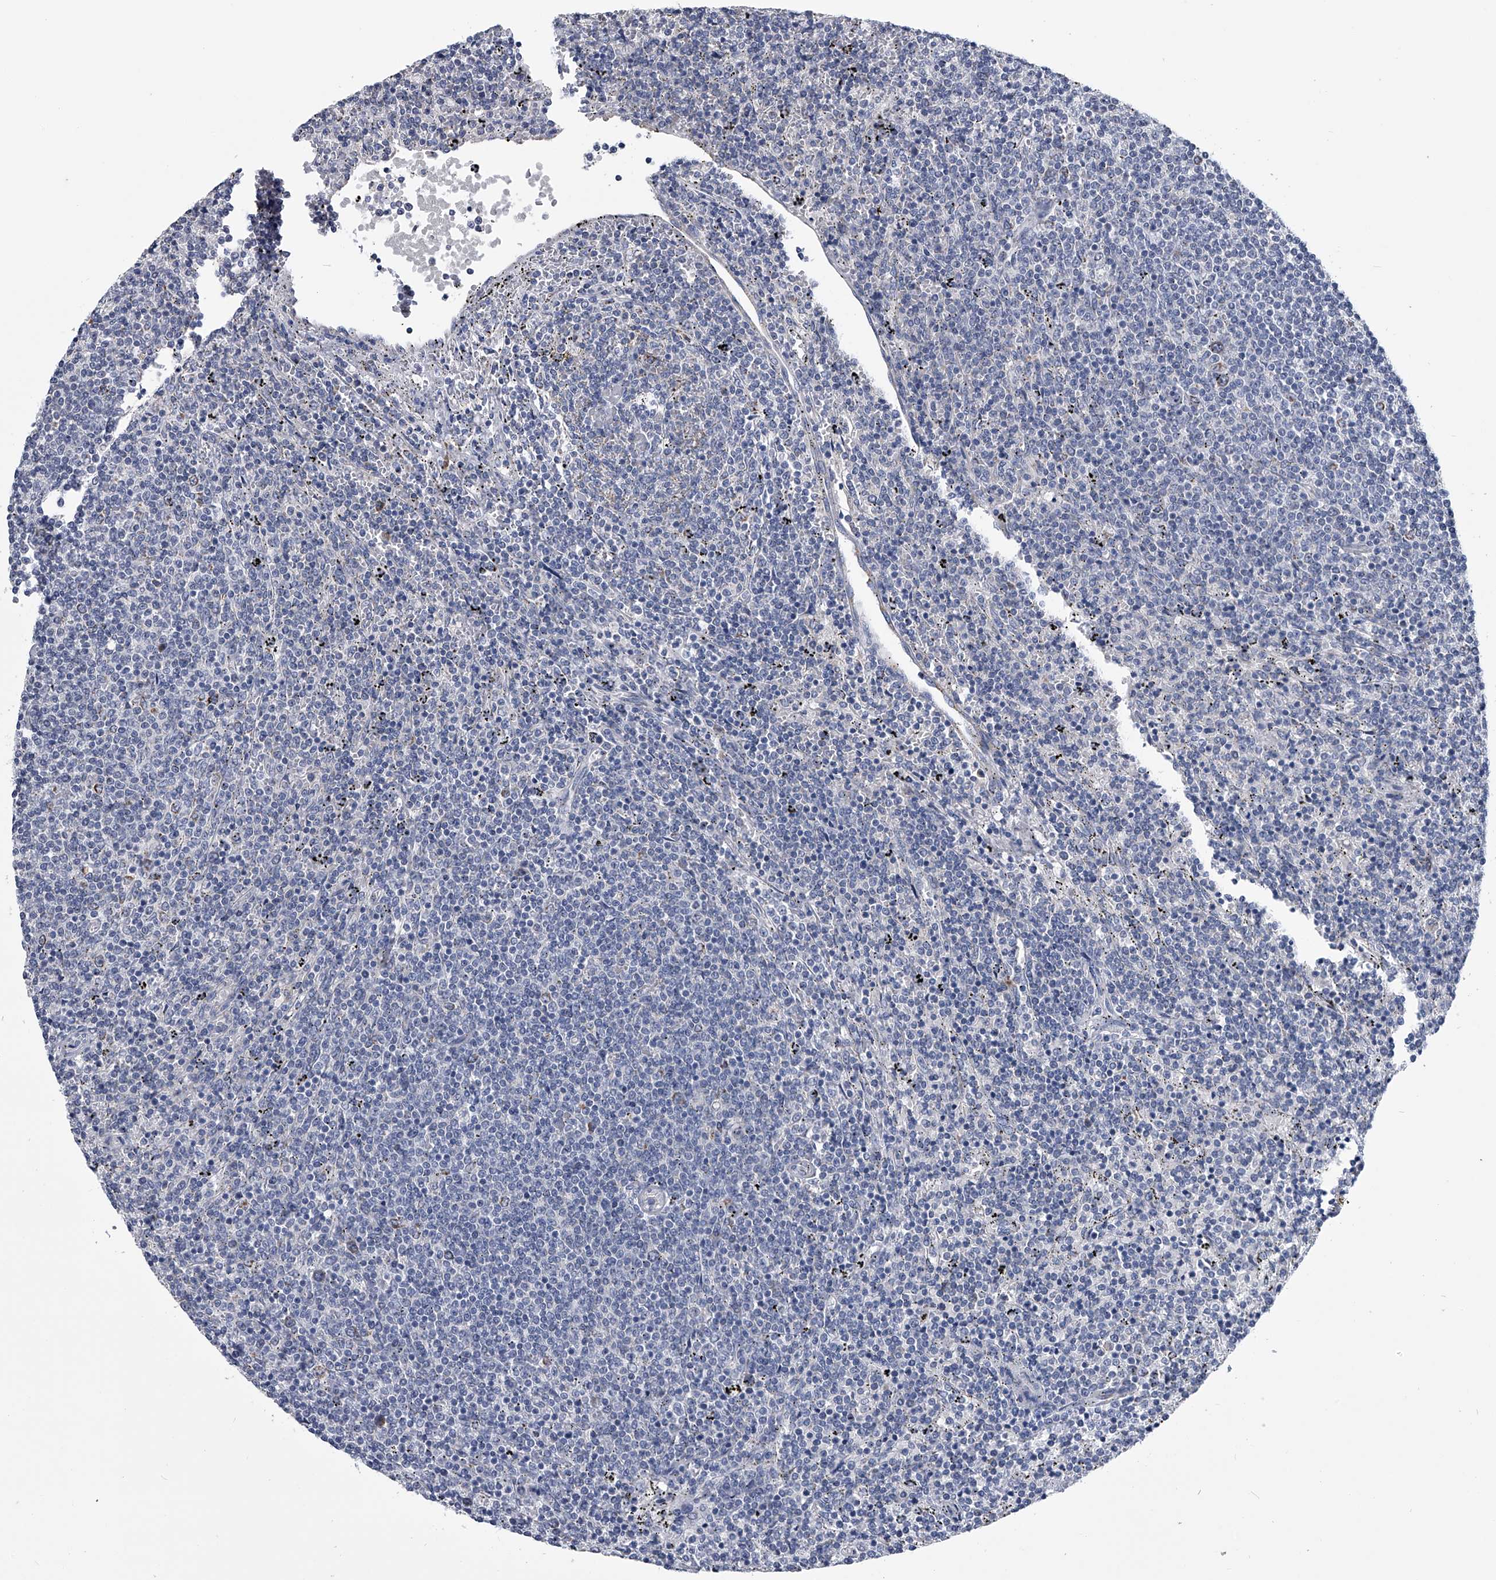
{"staining": {"intensity": "negative", "quantity": "none", "location": "none"}, "tissue": "lymphoma", "cell_type": "Tumor cells", "image_type": "cancer", "snomed": [{"axis": "morphology", "description": "Malignant lymphoma, non-Hodgkin's type, Low grade"}, {"axis": "topography", "description": "Spleen"}], "caption": "There is no significant expression in tumor cells of malignant lymphoma, non-Hodgkin's type (low-grade).", "gene": "OAT", "patient": {"sex": "female", "age": 50}}